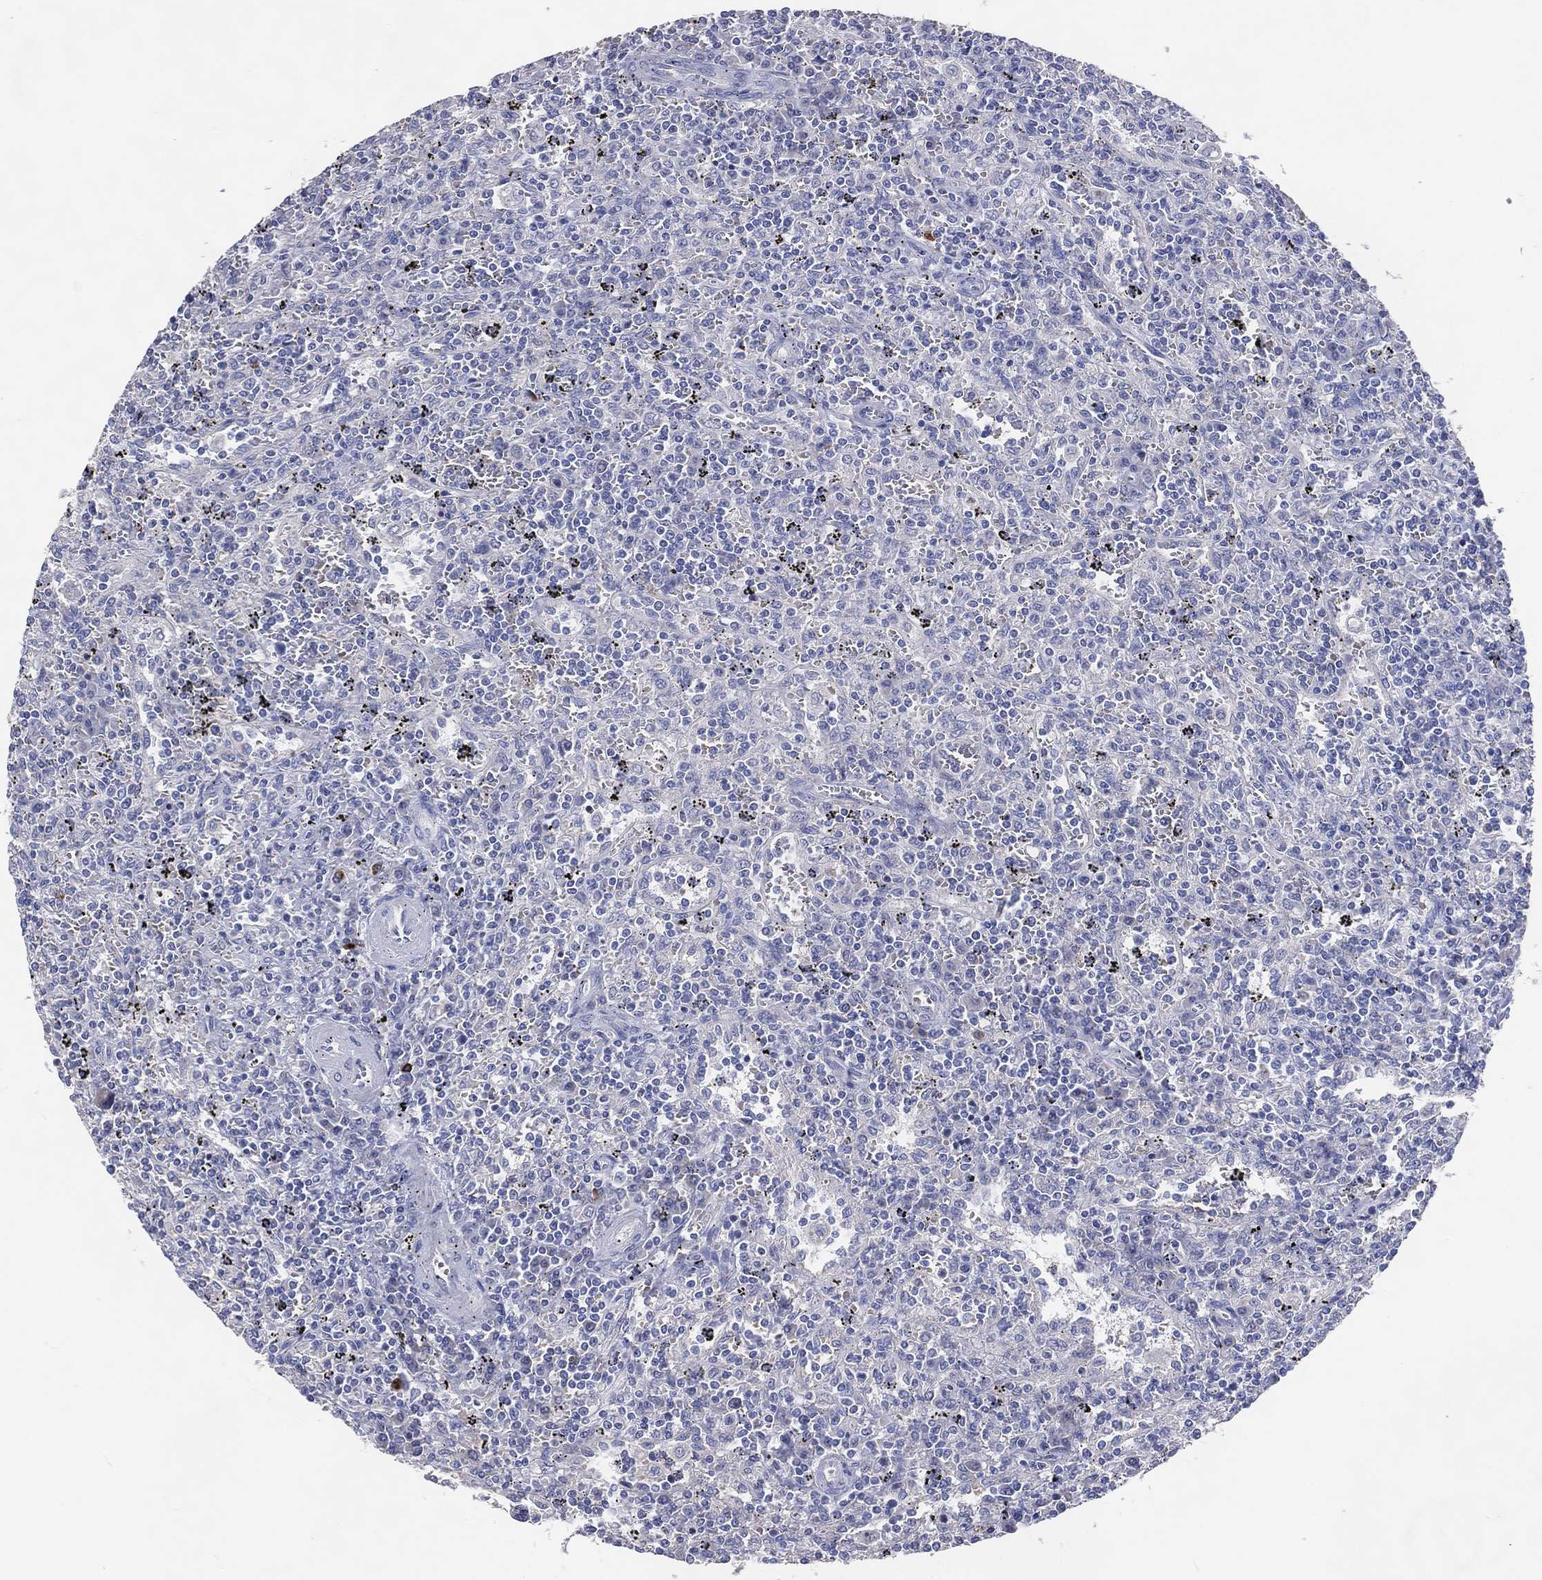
{"staining": {"intensity": "negative", "quantity": "none", "location": "none"}, "tissue": "lymphoma", "cell_type": "Tumor cells", "image_type": "cancer", "snomed": [{"axis": "morphology", "description": "Malignant lymphoma, non-Hodgkin's type, Low grade"}, {"axis": "topography", "description": "Spleen"}], "caption": "There is no significant expression in tumor cells of lymphoma.", "gene": "DNAH6", "patient": {"sex": "male", "age": 62}}